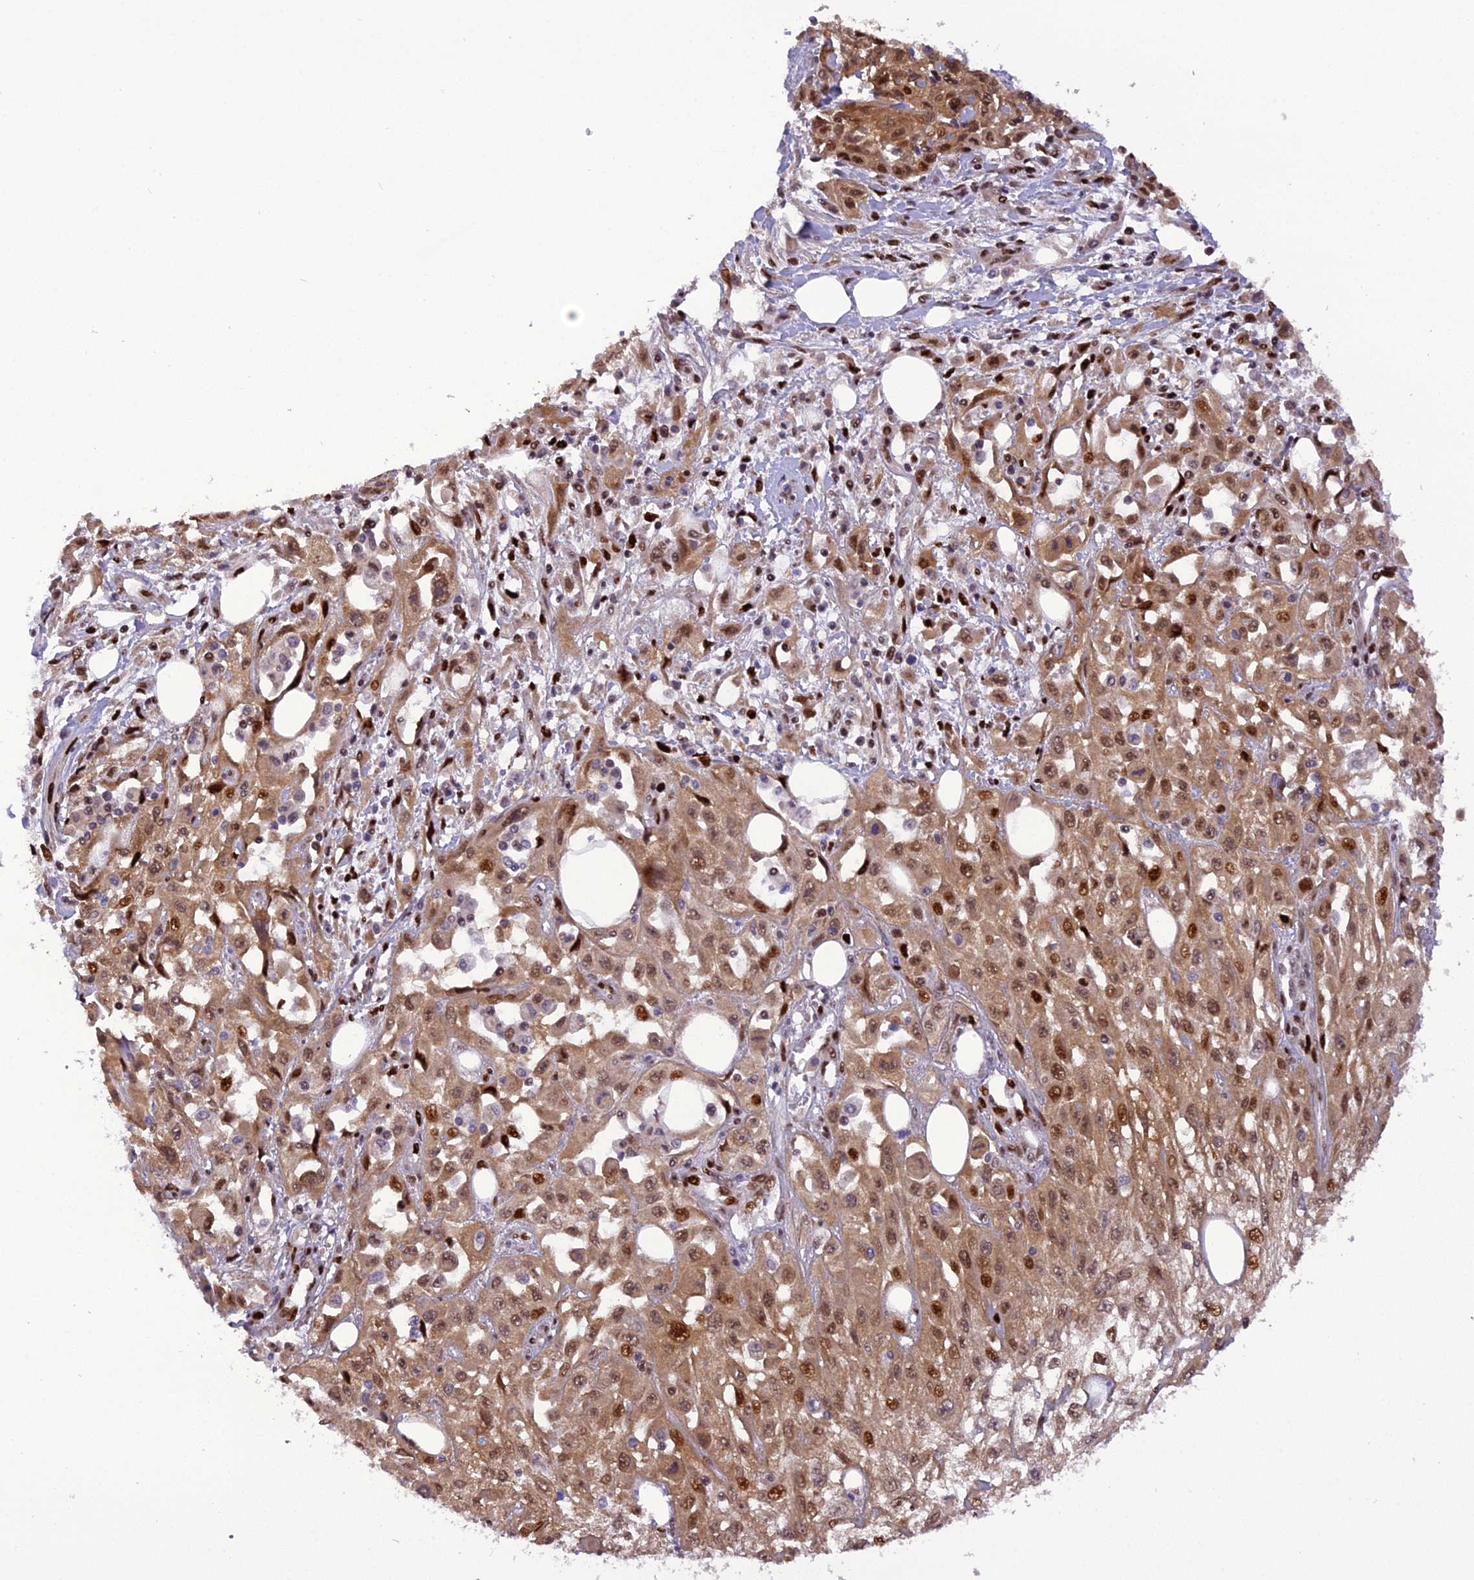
{"staining": {"intensity": "moderate", "quantity": ">75%", "location": "cytoplasmic/membranous,nuclear"}, "tissue": "skin cancer", "cell_type": "Tumor cells", "image_type": "cancer", "snomed": [{"axis": "morphology", "description": "Squamous cell carcinoma, NOS"}, {"axis": "morphology", "description": "Squamous cell carcinoma, metastatic, NOS"}, {"axis": "topography", "description": "Skin"}, {"axis": "topography", "description": "Lymph node"}], "caption": "The immunohistochemical stain labels moderate cytoplasmic/membranous and nuclear expression in tumor cells of skin cancer tissue.", "gene": "MICALL1", "patient": {"sex": "male", "age": 75}}